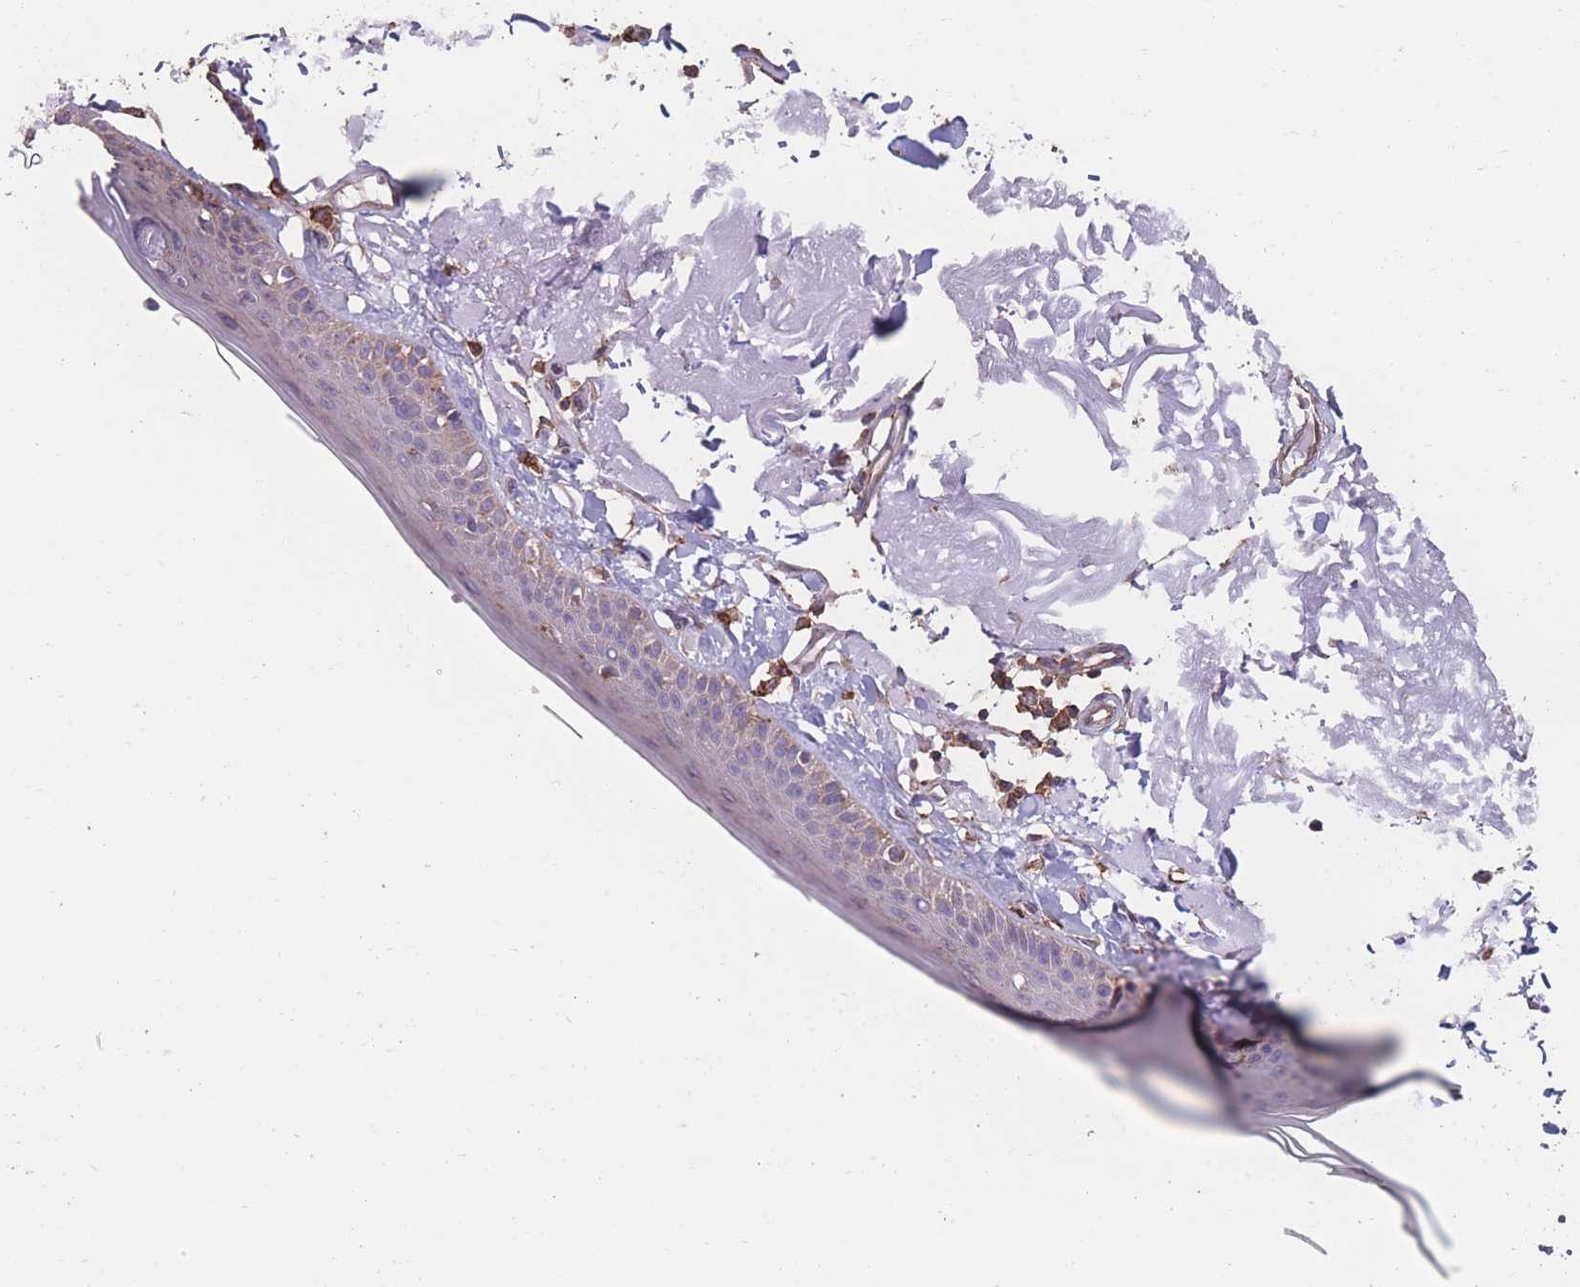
{"staining": {"intensity": "negative", "quantity": "none", "location": "none"}, "tissue": "skin", "cell_type": "Fibroblasts", "image_type": "normal", "snomed": [{"axis": "morphology", "description": "Normal tissue, NOS"}, {"axis": "topography", "description": "Skin"}, {"axis": "topography", "description": "Skeletal muscle"}], "caption": "Immunohistochemistry (IHC) micrograph of unremarkable skin: skin stained with DAB (3,3'-diaminobenzidine) reveals no significant protein staining in fibroblasts.", "gene": "NUDT21", "patient": {"sex": "male", "age": 83}}